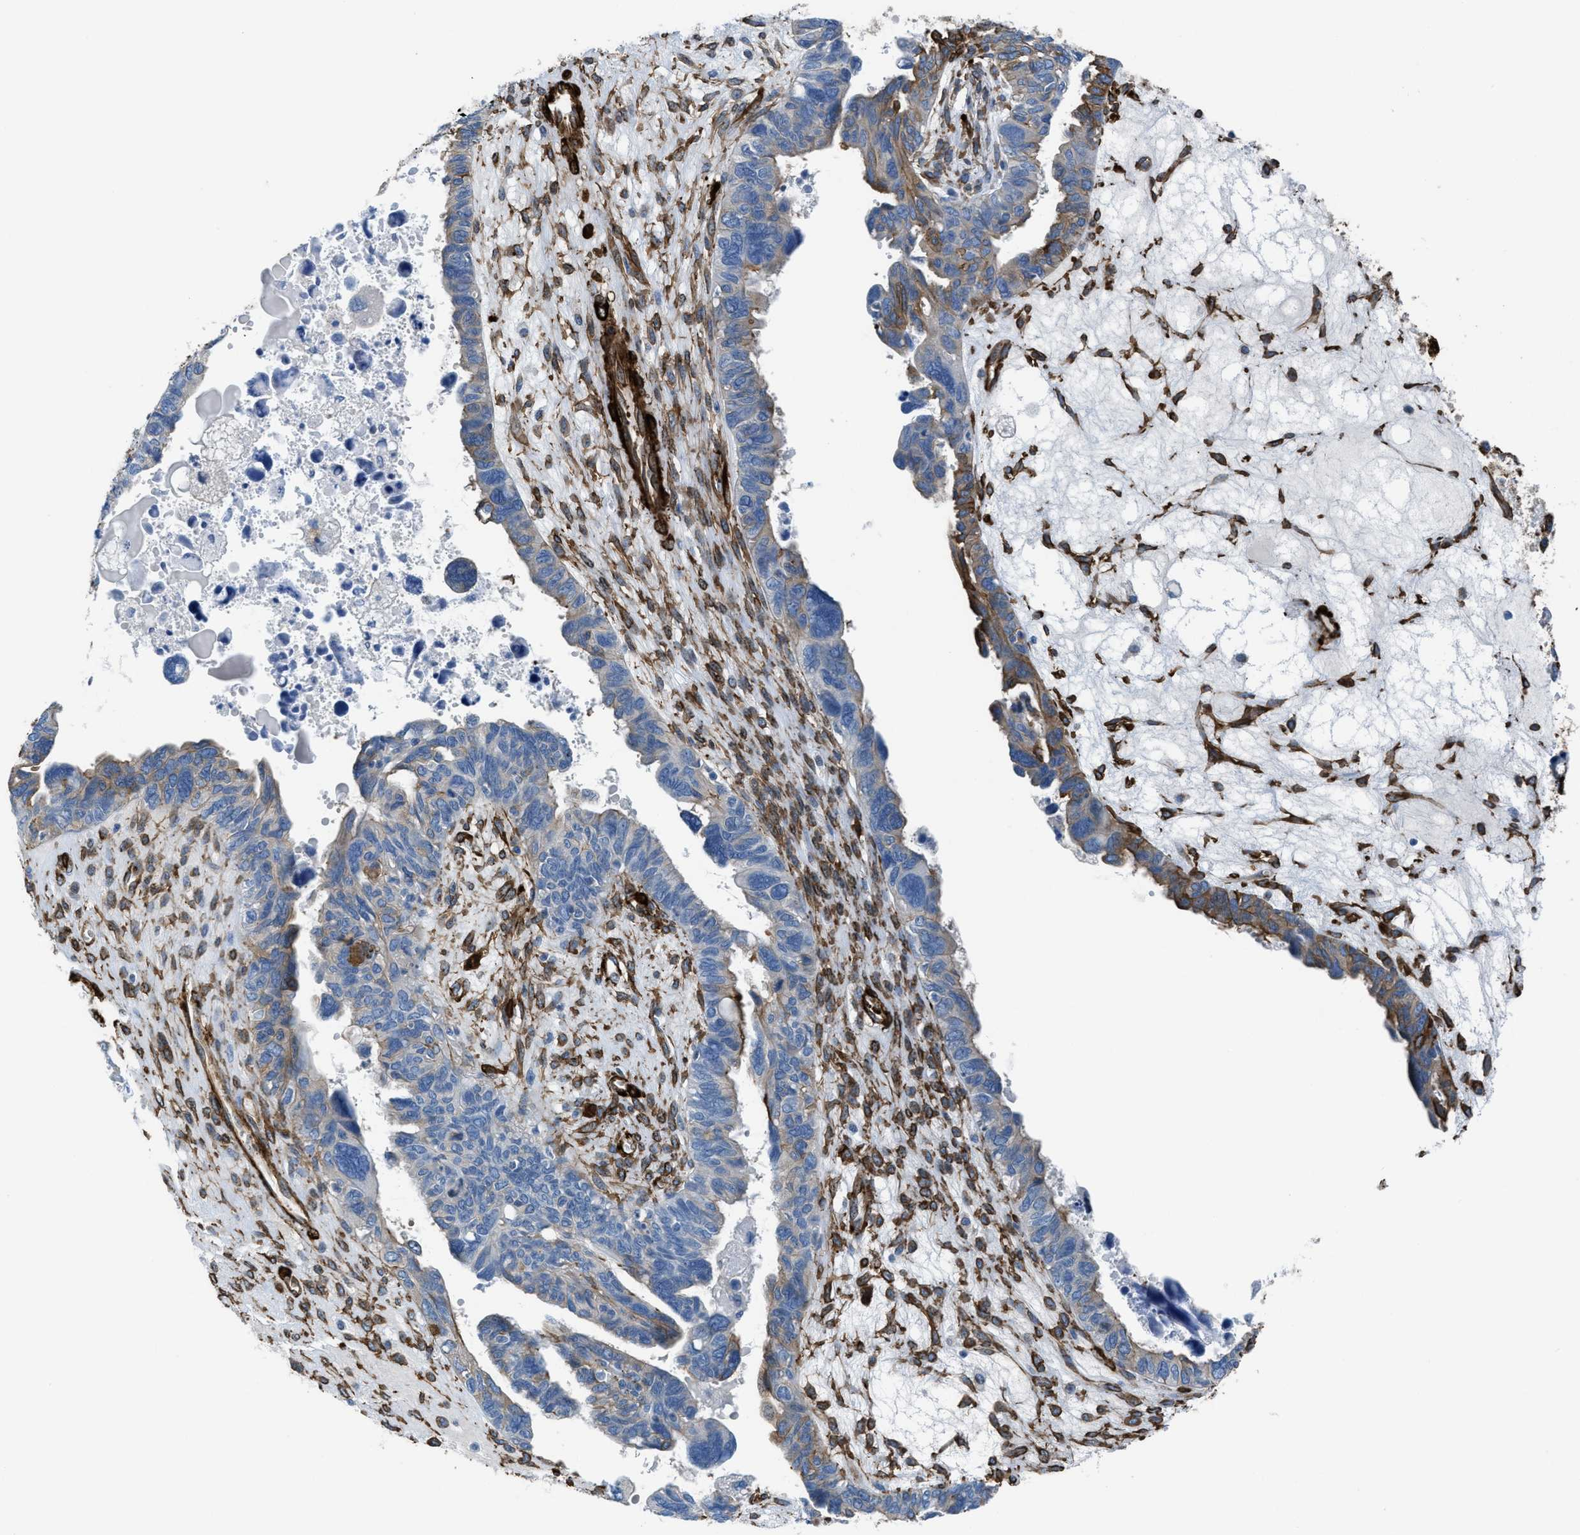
{"staining": {"intensity": "moderate", "quantity": "25%-75%", "location": "cytoplasmic/membranous"}, "tissue": "ovarian cancer", "cell_type": "Tumor cells", "image_type": "cancer", "snomed": [{"axis": "morphology", "description": "Cystadenocarcinoma, serous, NOS"}, {"axis": "topography", "description": "Ovary"}], "caption": "IHC of serous cystadenocarcinoma (ovarian) shows medium levels of moderate cytoplasmic/membranous positivity in about 25%-75% of tumor cells.", "gene": "CALD1", "patient": {"sex": "female", "age": 79}}